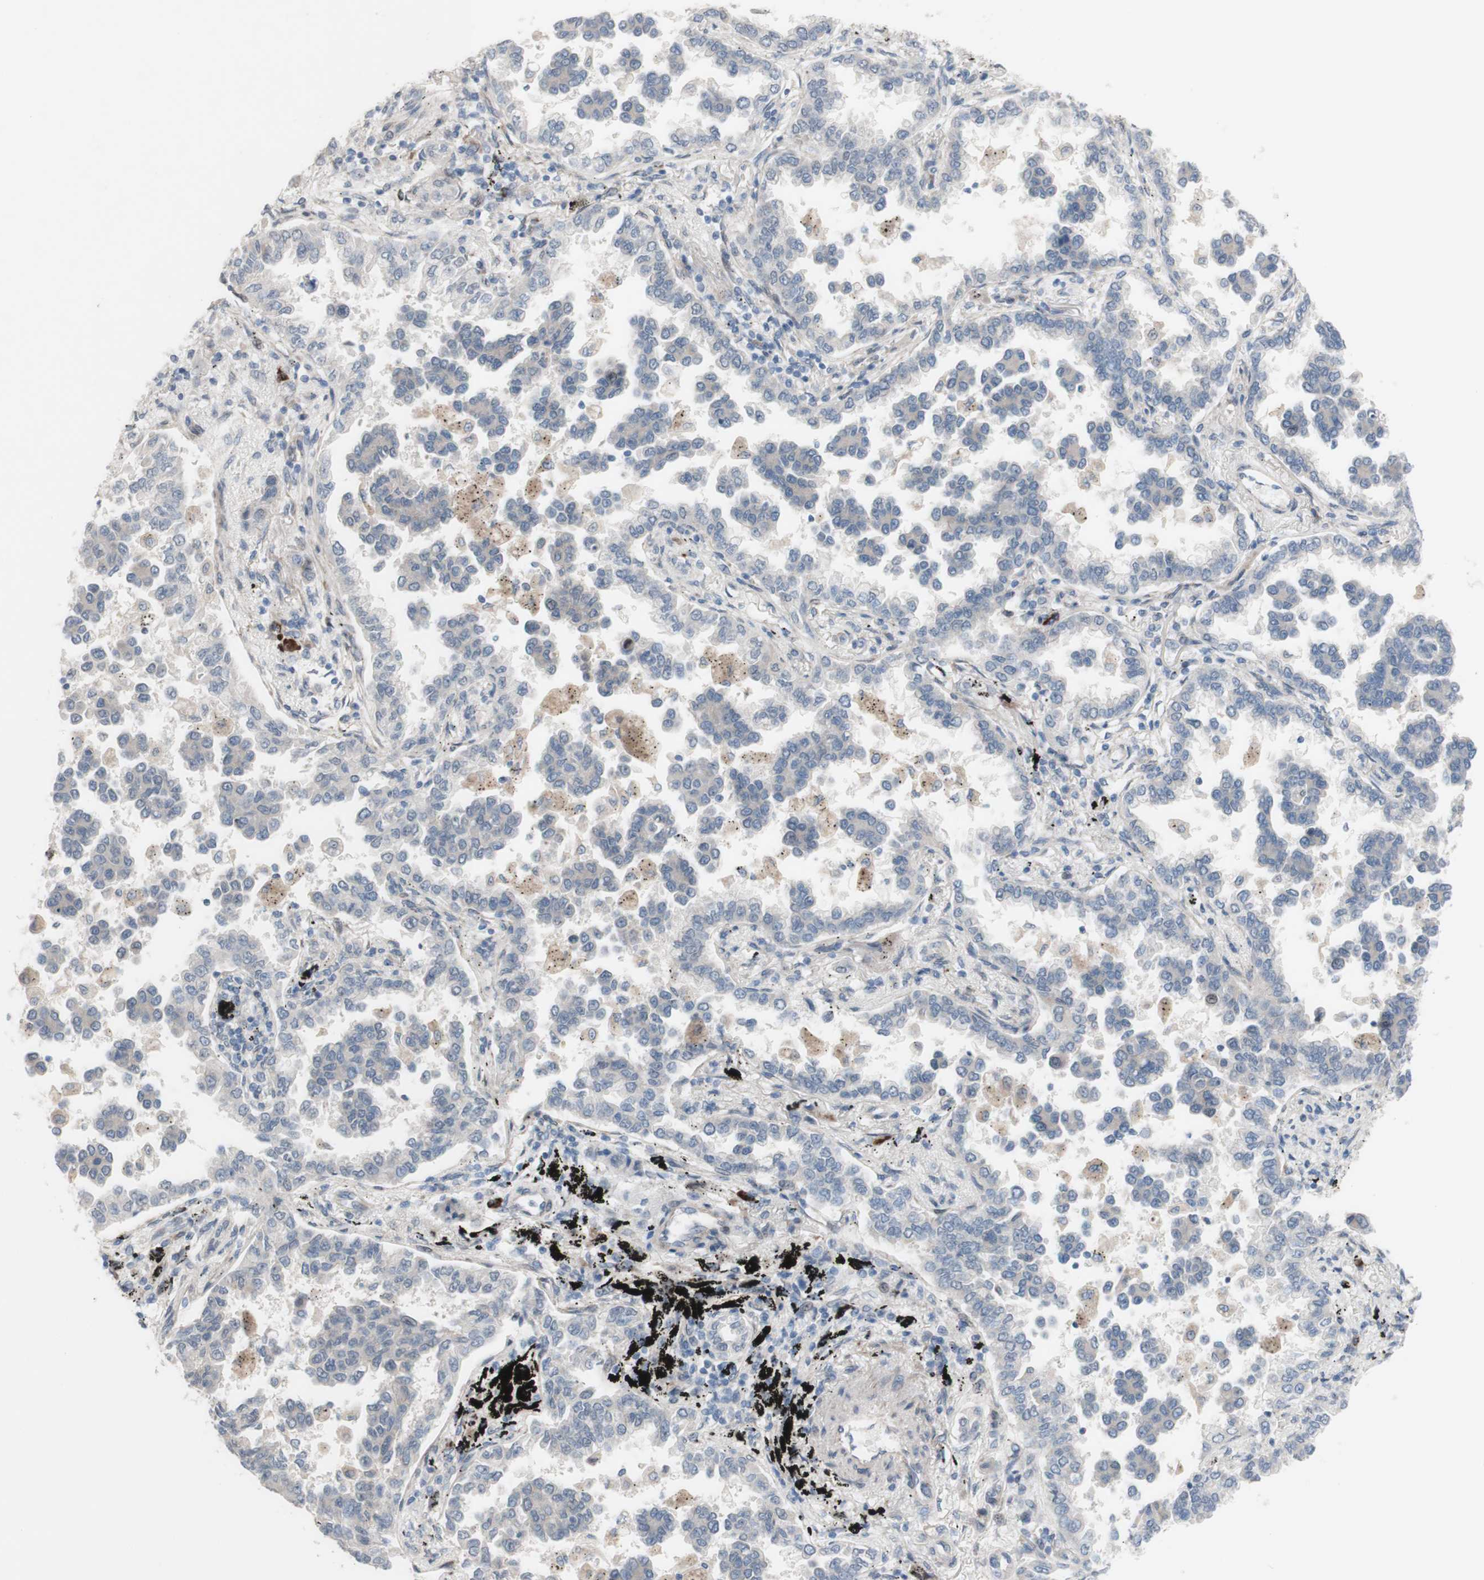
{"staining": {"intensity": "negative", "quantity": "none", "location": "none"}, "tissue": "lung cancer", "cell_type": "Tumor cells", "image_type": "cancer", "snomed": [{"axis": "morphology", "description": "Normal tissue, NOS"}, {"axis": "morphology", "description": "Adenocarcinoma, NOS"}, {"axis": "topography", "description": "Lung"}], "caption": "IHC histopathology image of human lung cancer (adenocarcinoma) stained for a protein (brown), which displays no staining in tumor cells.", "gene": "PHTF2", "patient": {"sex": "male", "age": 59}}